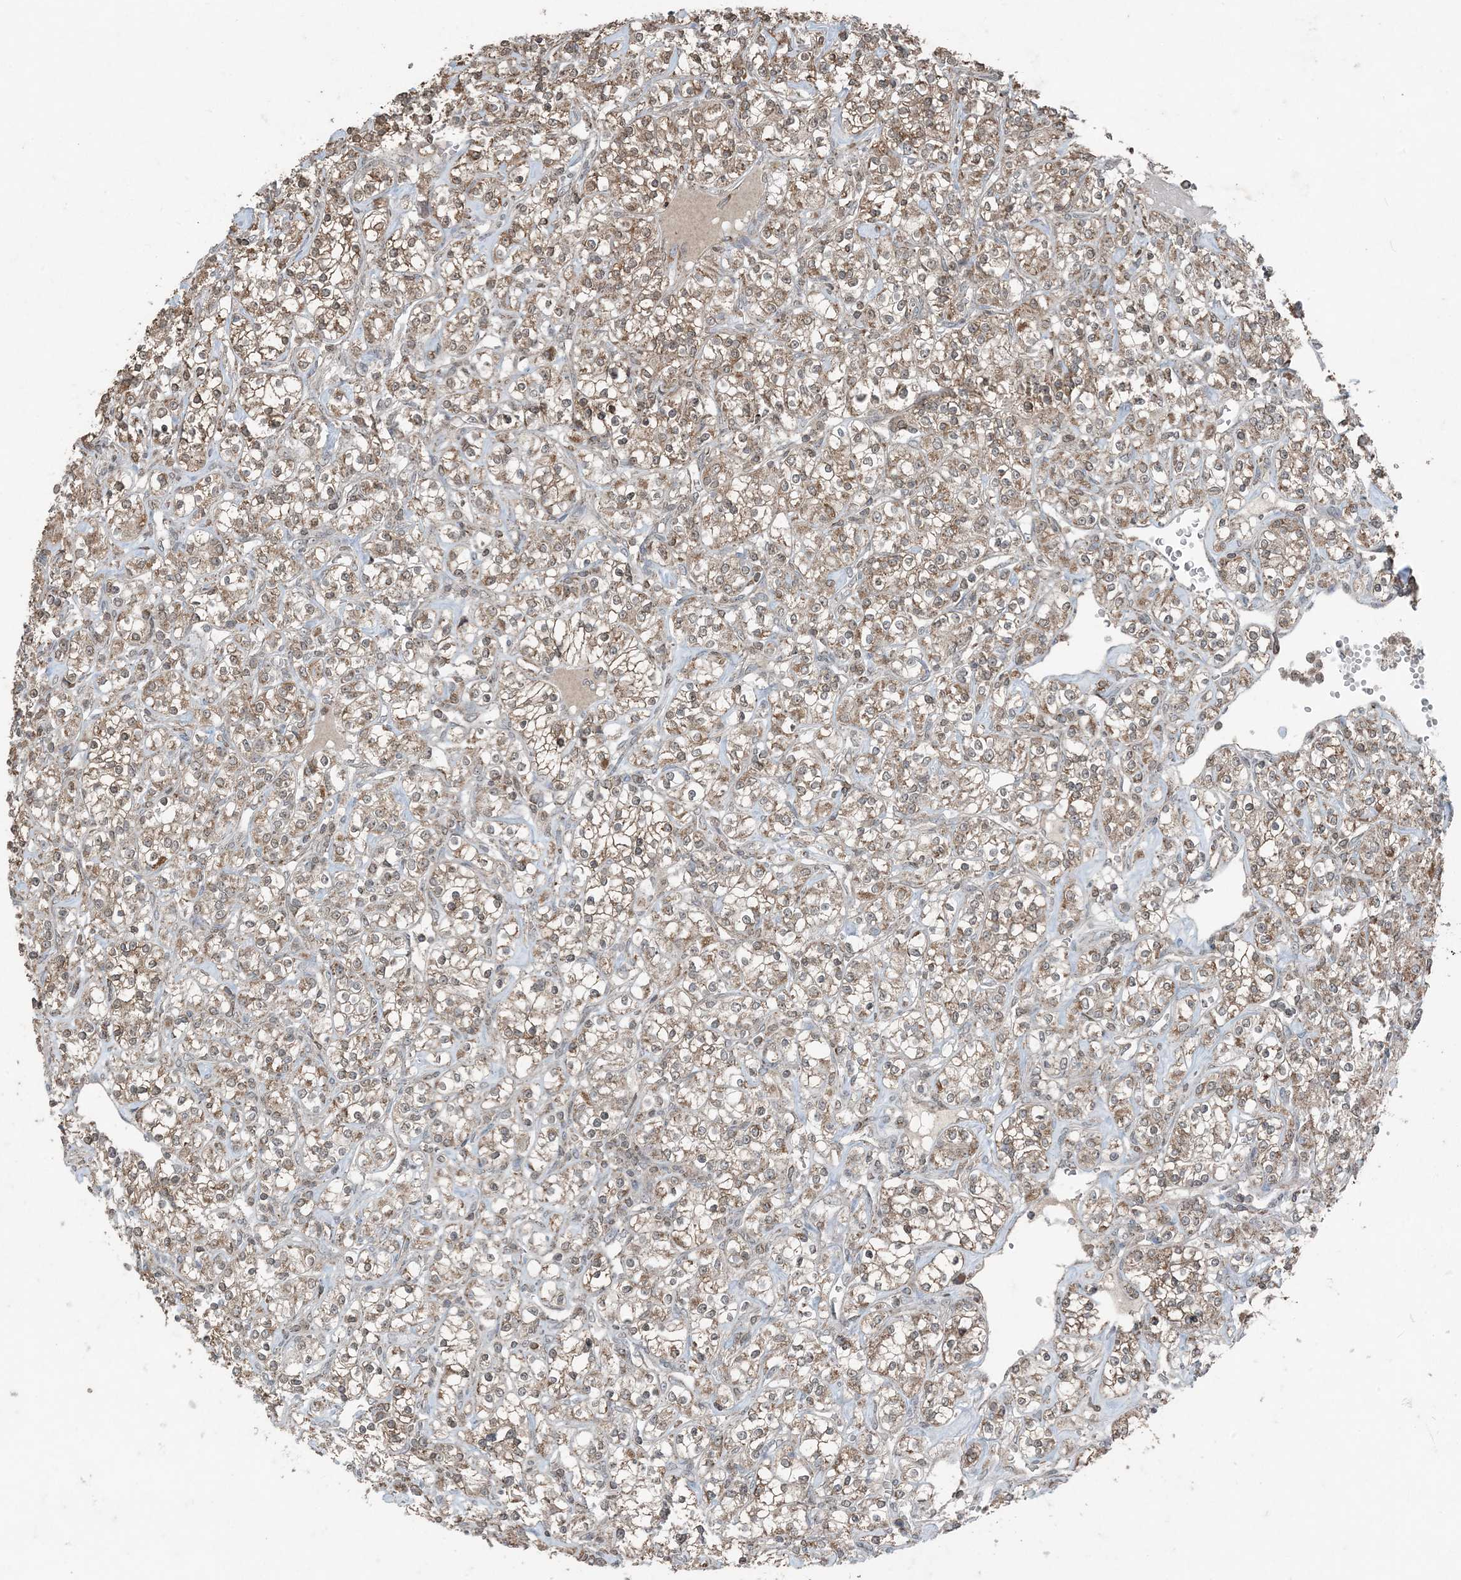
{"staining": {"intensity": "moderate", "quantity": ">75%", "location": "cytoplasmic/membranous,nuclear"}, "tissue": "renal cancer", "cell_type": "Tumor cells", "image_type": "cancer", "snomed": [{"axis": "morphology", "description": "Adenocarcinoma, NOS"}, {"axis": "topography", "description": "Kidney"}], "caption": "The micrograph shows a brown stain indicating the presence of a protein in the cytoplasmic/membranous and nuclear of tumor cells in renal adenocarcinoma.", "gene": "GNL1", "patient": {"sex": "male", "age": 77}}